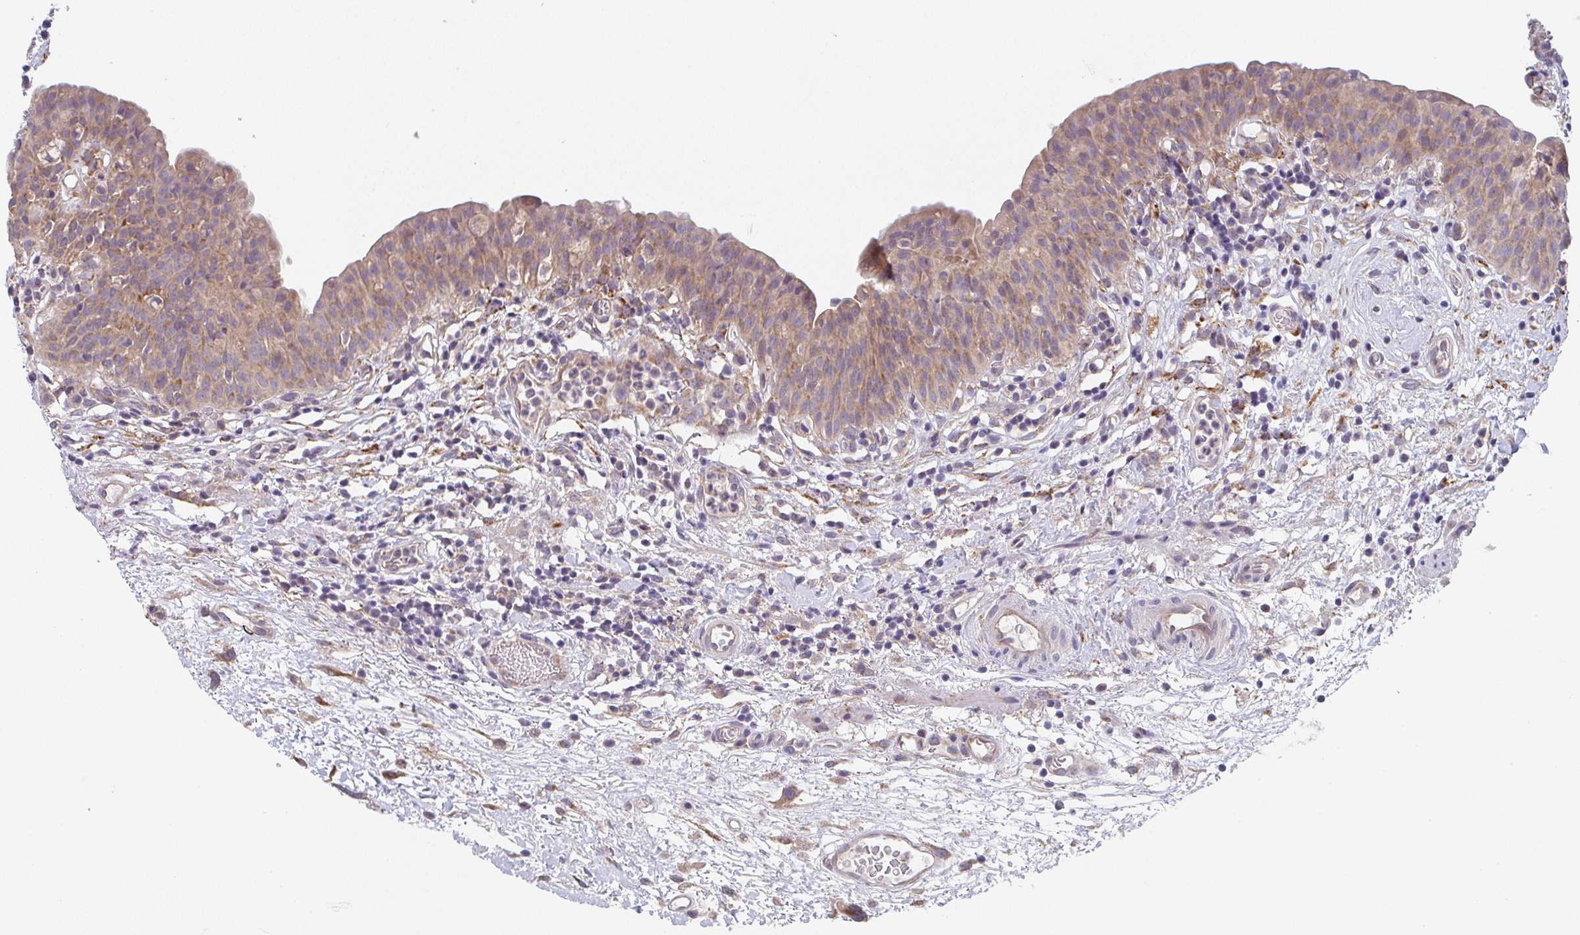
{"staining": {"intensity": "moderate", "quantity": ">75%", "location": "cytoplasmic/membranous"}, "tissue": "urinary bladder", "cell_type": "Urothelial cells", "image_type": "normal", "snomed": [{"axis": "morphology", "description": "Normal tissue, NOS"}, {"axis": "morphology", "description": "Inflammation, NOS"}, {"axis": "topography", "description": "Urinary bladder"}], "caption": "This micrograph displays immunohistochemistry staining of benign human urinary bladder, with medium moderate cytoplasmic/membranous expression in about >75% of urothelial cells.", "gene": "TSPAN31", "patient": {"sex": "male", "age": 57}}